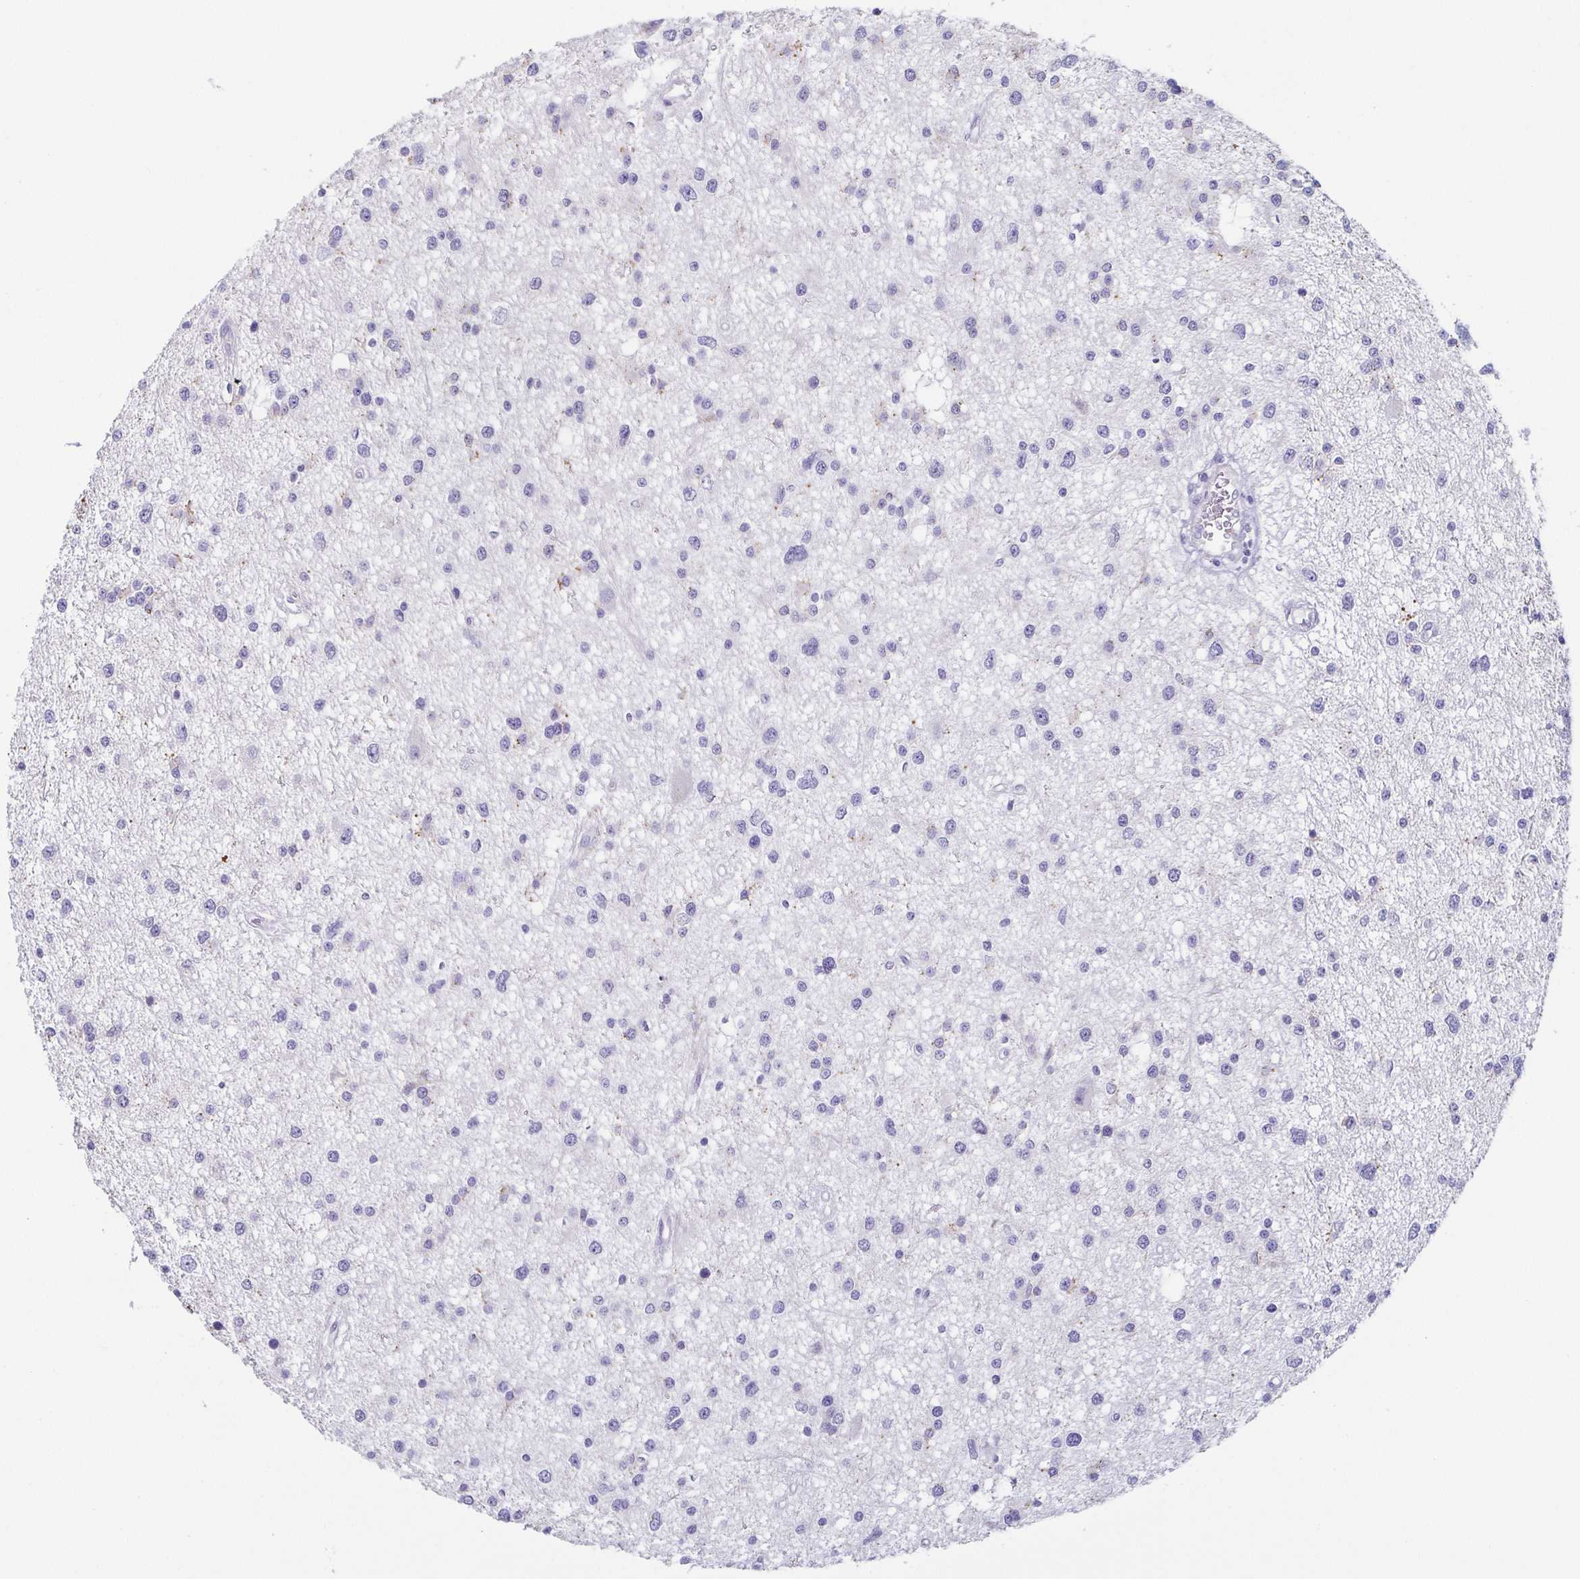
{"staining": {"intensity": "negative", "quantity": "none", "location": "none"}, "tissue": "glioma", "cell_type": "Tumor cells", "image_type": "cancer", "snomed": [{"axis": "morphology", "description": "Glioma, malignant, High grade"}, {"axis": "topography", "description": "Brain"}], "caption": "High power microscopy histopathology image of an IHC image of high-grade glioma (malignant), revealing no significant positivity in tumor cells.", "gene": "LDLRAD1", "patient": {"sex": "male", "age": 54}}